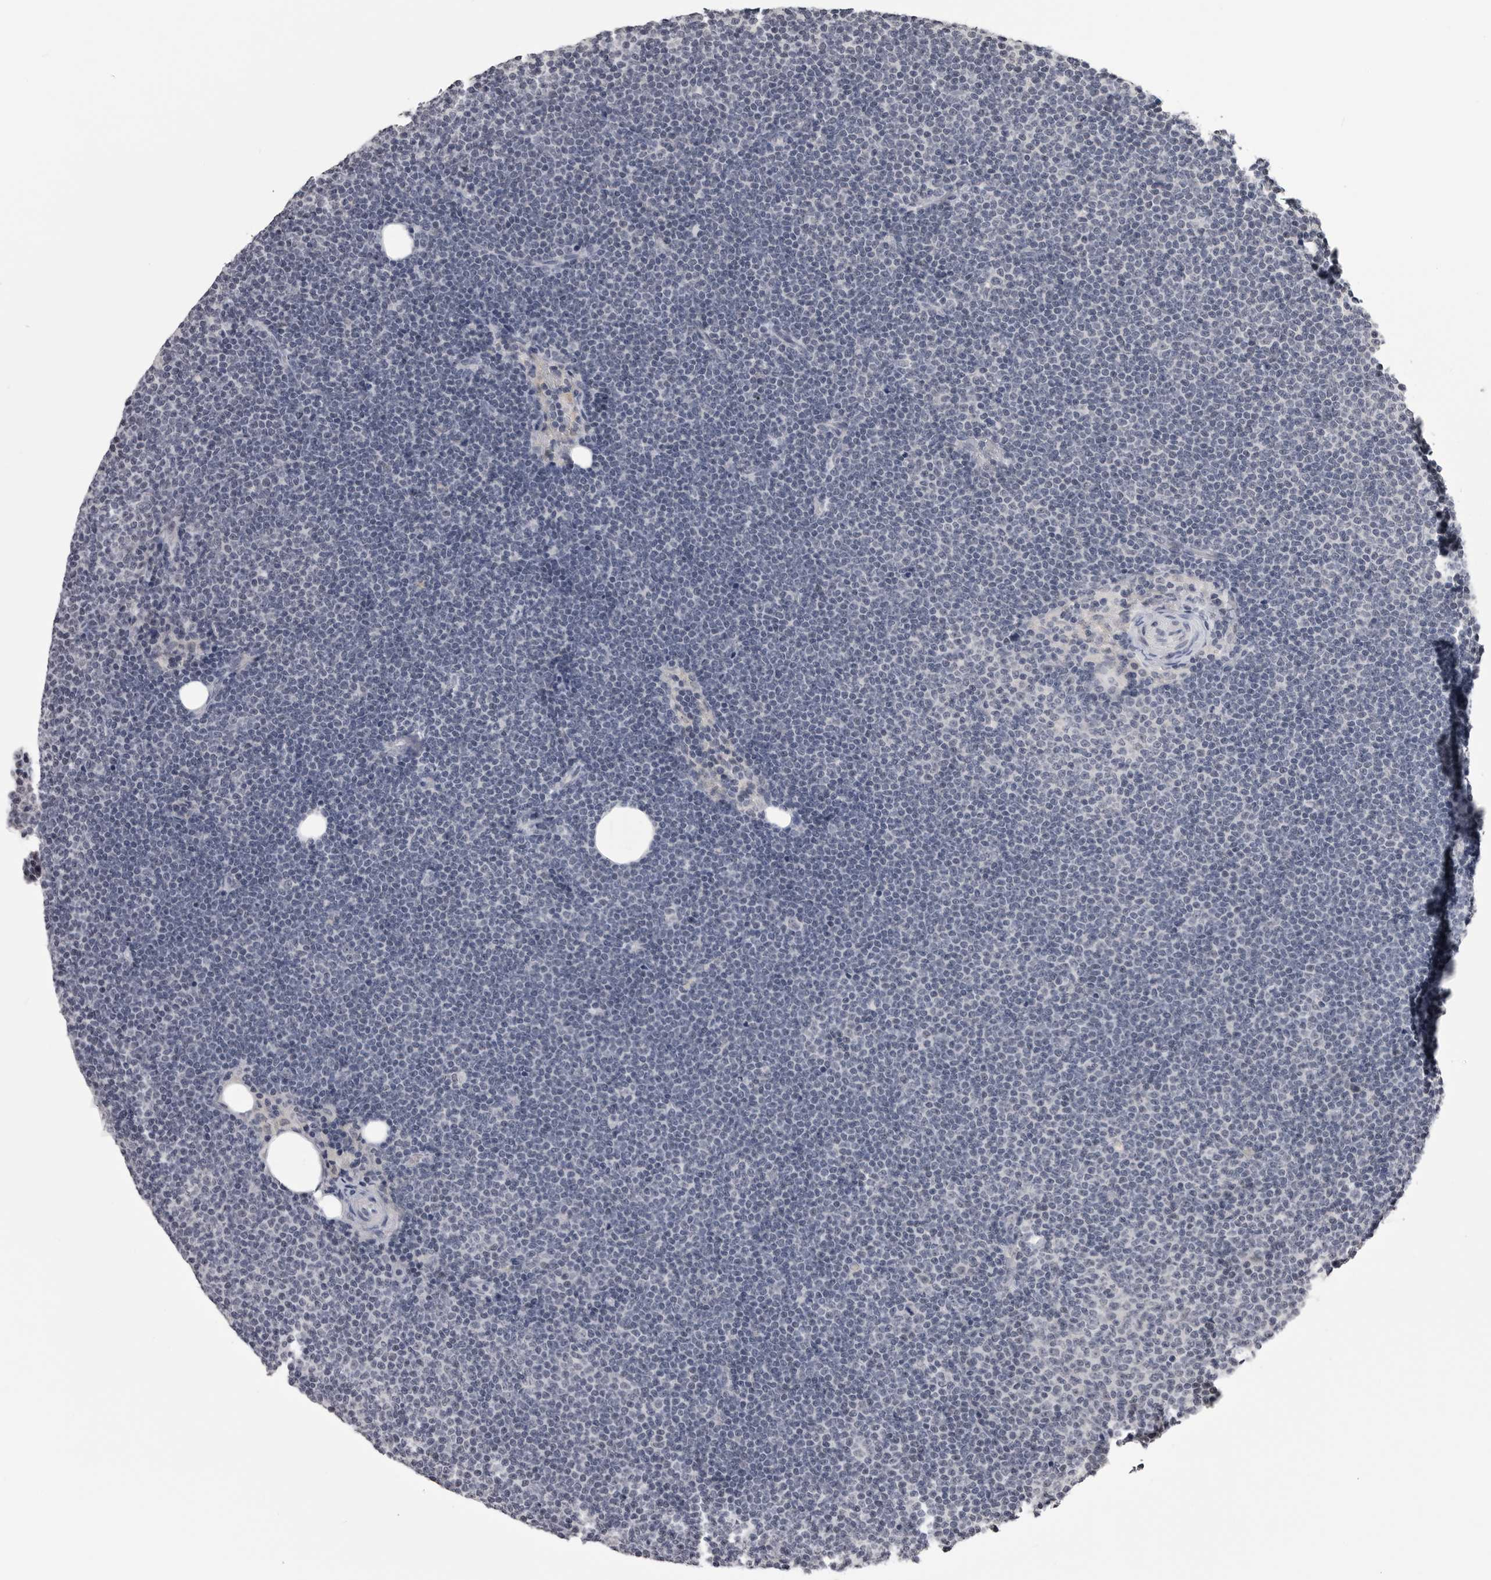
{"staining": {"intensity": "negative", "quantity": "none", "location": "none"}, "tissue": "lymphoma", "cell_type": "Tumor cells", "image_type": "cancer", "snomed": [{"axis": "morphology", "description": "Malignant lymphoma, non-Hodgkin's type, Low grade"}, {"axis": "topography", "description": "Lymph node"}], "caption": "Immunohistochemistry (IHC) micrograph of human lymphoma stained for a protein (brown), which demonstrates no positivity in tumor cells. (DAB IHC with hematoxylin counter stain).", "gene": "DLG2", "patient": {"sex": "female", "age": 53}}